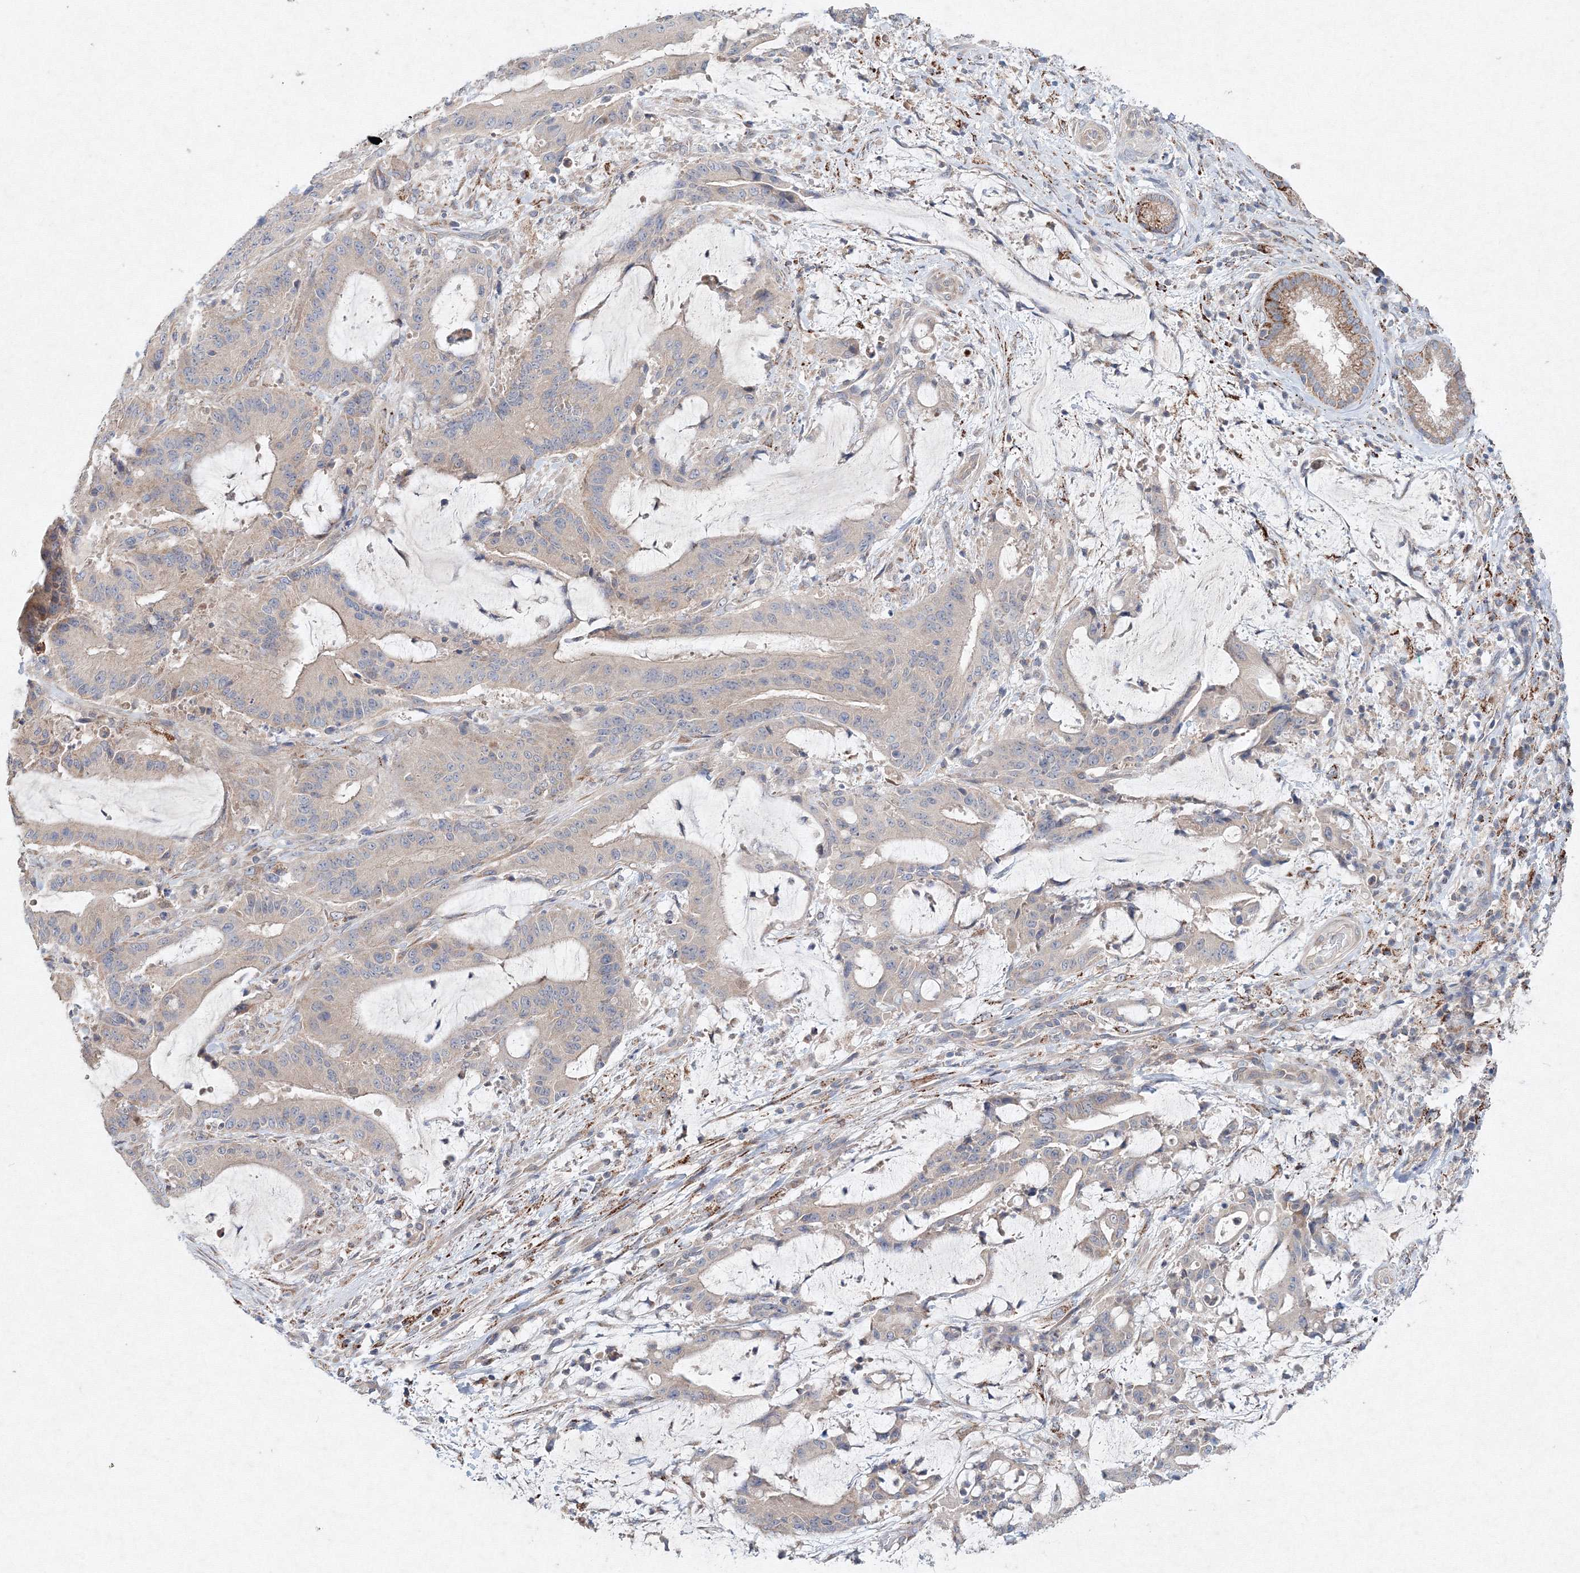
{"staining": {"intensity": "moderate", "quantity": "<25%", "location": "cytoplasmic/membranous"}, "tissue": "liver cancer", "cell_type": "Tumor cells", "image_type": "cancer", "snomed": [{"axis": "morphology", "description": "Normal tissue, NOS"}, {"axis": "morphology", "description": "Cholangiocarcinoma"}, {"axis": "topography", "description": "Liver"}, {"axis": "topography", "description": "Peripheral nerve tissue"}], "caption": "Liver cancer (cholangiocarcinoma) stained with DAB immunohistochemistry displays low levels of moderate cytoplasmic/membranous expression in about <25% of tumor cells. (DAB IHC with brightfield microscopy, high magnification).", "gene": "WDR49", "patient": {"sex": "female", "age": 73}}